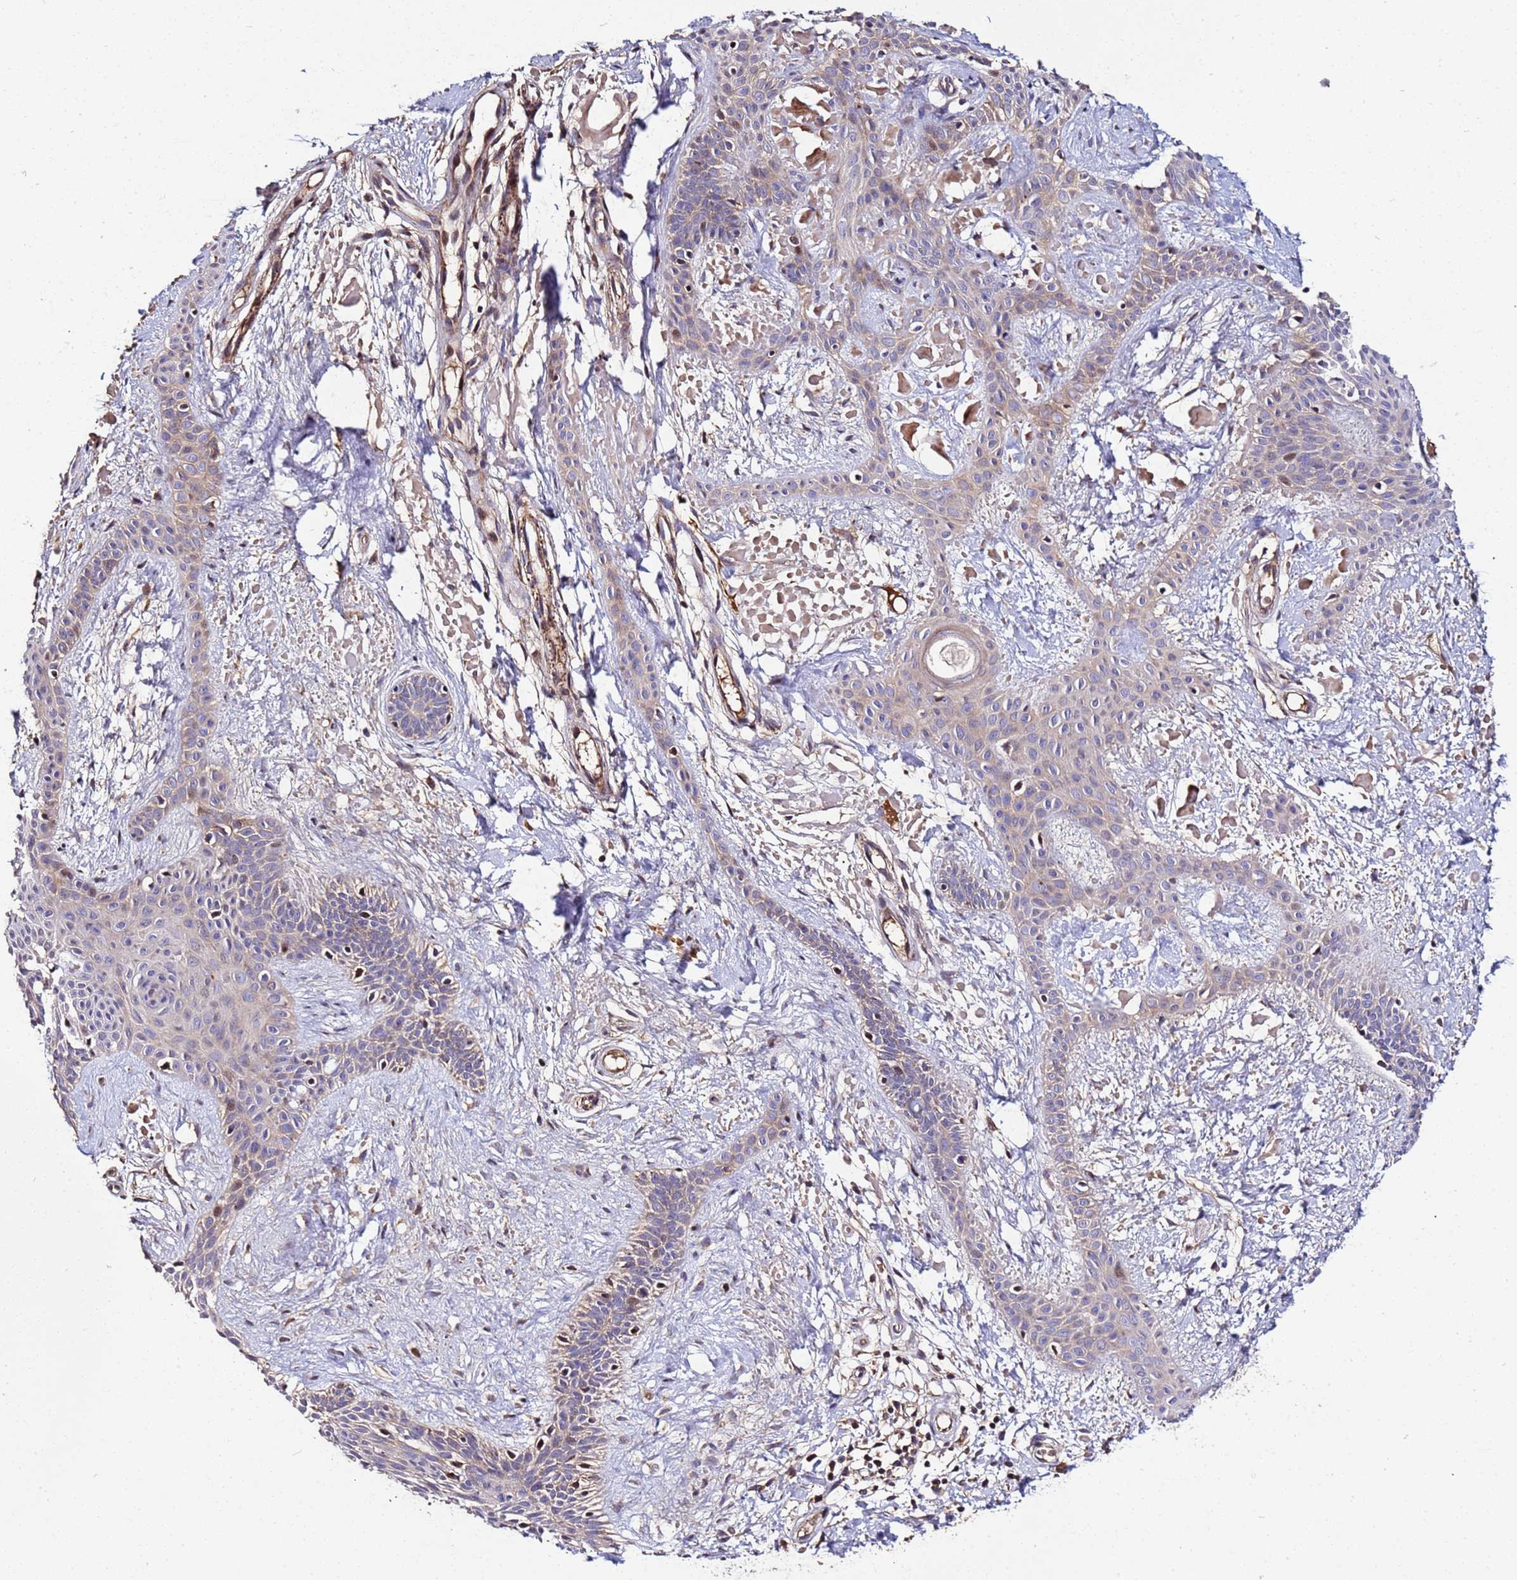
{"staining": {"intensity": "moderate", "quantity": "<25%", "location": "nuclear"}, "tissue": "skin cancer", "cell_type": "Tumor cells", "image_type": "cancer", "snomed": [{"axis": "morphology", "description": "Basal cell carcinoma"}, {"axis": "topography", "description": "Skin"}], "caption": "A brown stain highlights moderate nuclear positivity of a protein in human skin cancer tumor cells. (Brightfield microscopy of DAB IHC at high magnification).", "gene": "WNK4", "patient": {"sex": "male", "age": 78}}